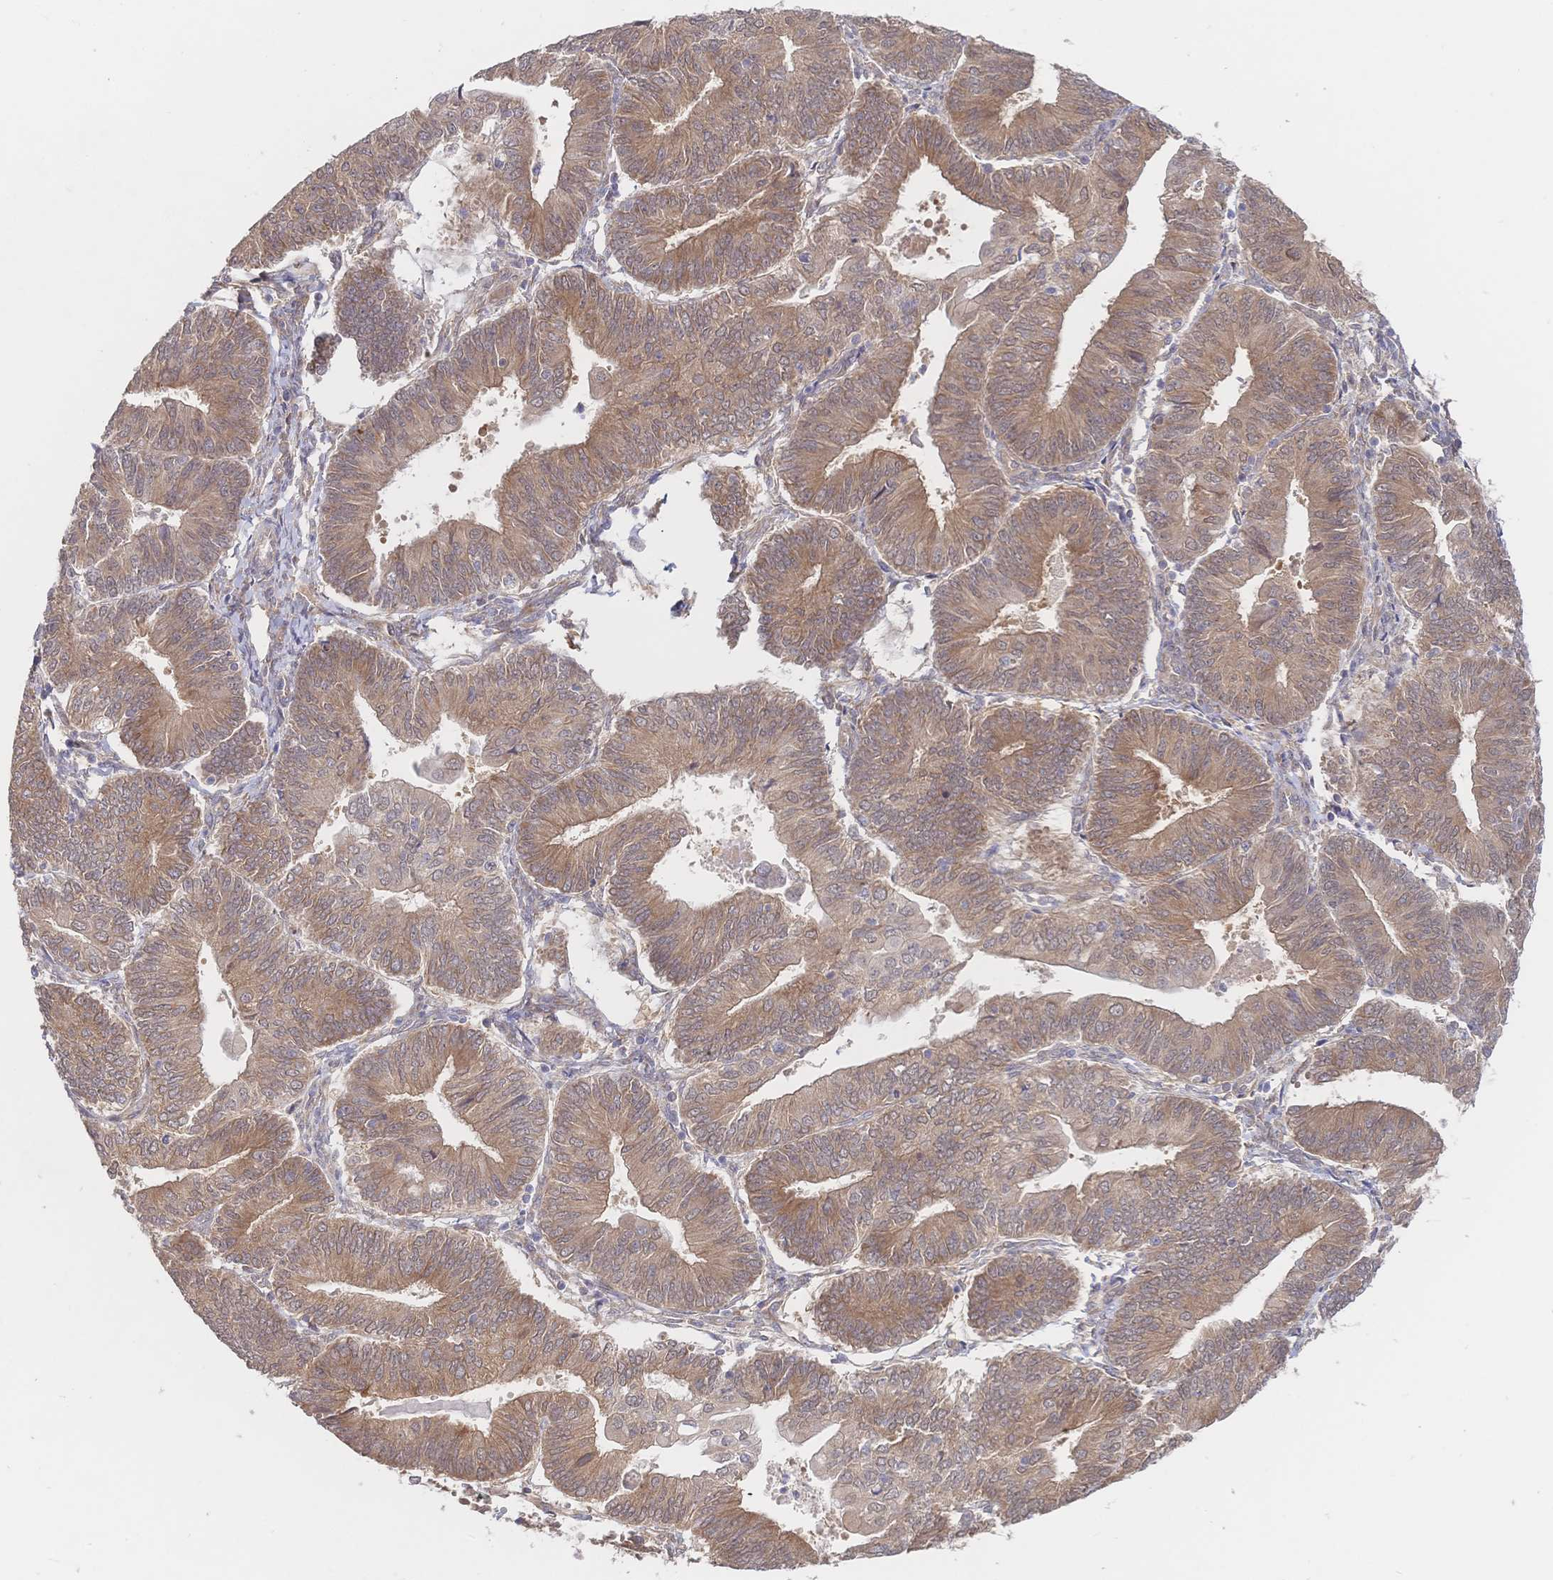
{"staining": {"intensity": "moderate", "quantity": ">75%", "location": "cytoplasmic/membranous"}, "tissue": "endometrial cancer", "cell_type": "Tumor cells", "image_type": "cancer", "snomed": [{"axis": "morphology", "description": "Adenocarcinoma, NOS"}, {"axis": "topography", "description": "Endometrium"}], "caption": "Tumor cells exhibit medium levels of moderate cytoplasmic/membranous positivity in approximately >75% of cells in human endometrial adenocarcinoma.", "gene": "LMO4", "patient": {"sex": "female", "age": 65}}